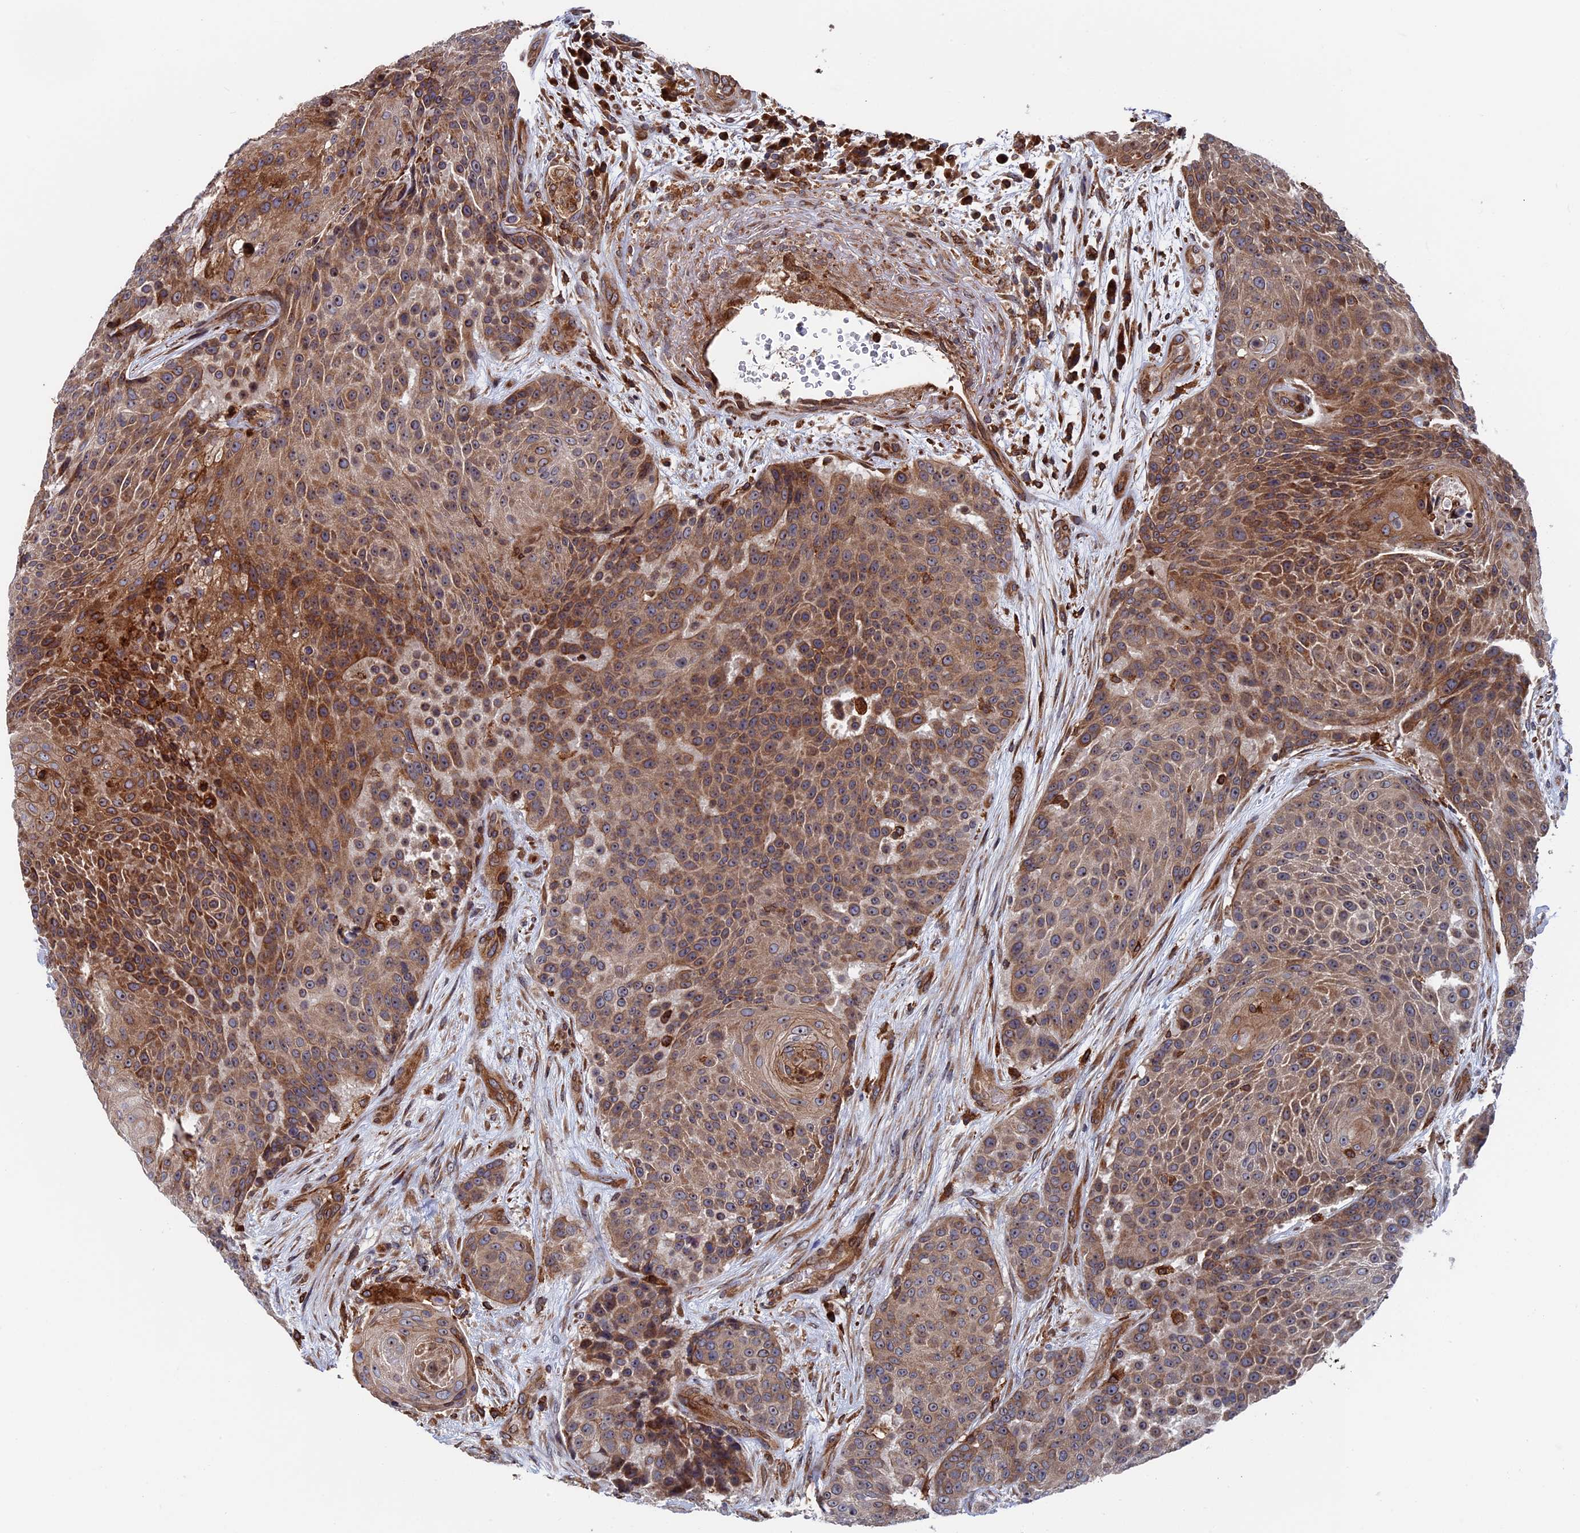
{"staining": {"intensity": "moderate", "quantity": ">75%", "location": "cytoplasmic/membranous"}, "tissue": "urothelial cancer", "cell_type": "Tumor cells", "image_type": "cancer", "snomed": [{"axis": "morphology", "description": "Urothelial carcinoma, High grade"}, {"axis": "topography", "description": "Urinary bladder"}], "caption": "High-magnification brightfield microscopy of urothelial cancer stained with DAB (brown) and counterstained with hematoxylin (blue). tumor cells exhibit moderate cytoplasmic/membranous positivity is present in about>75% of cells.", "gene": "RPUSD1", "patient": {"sex": "female", "age": 63}}